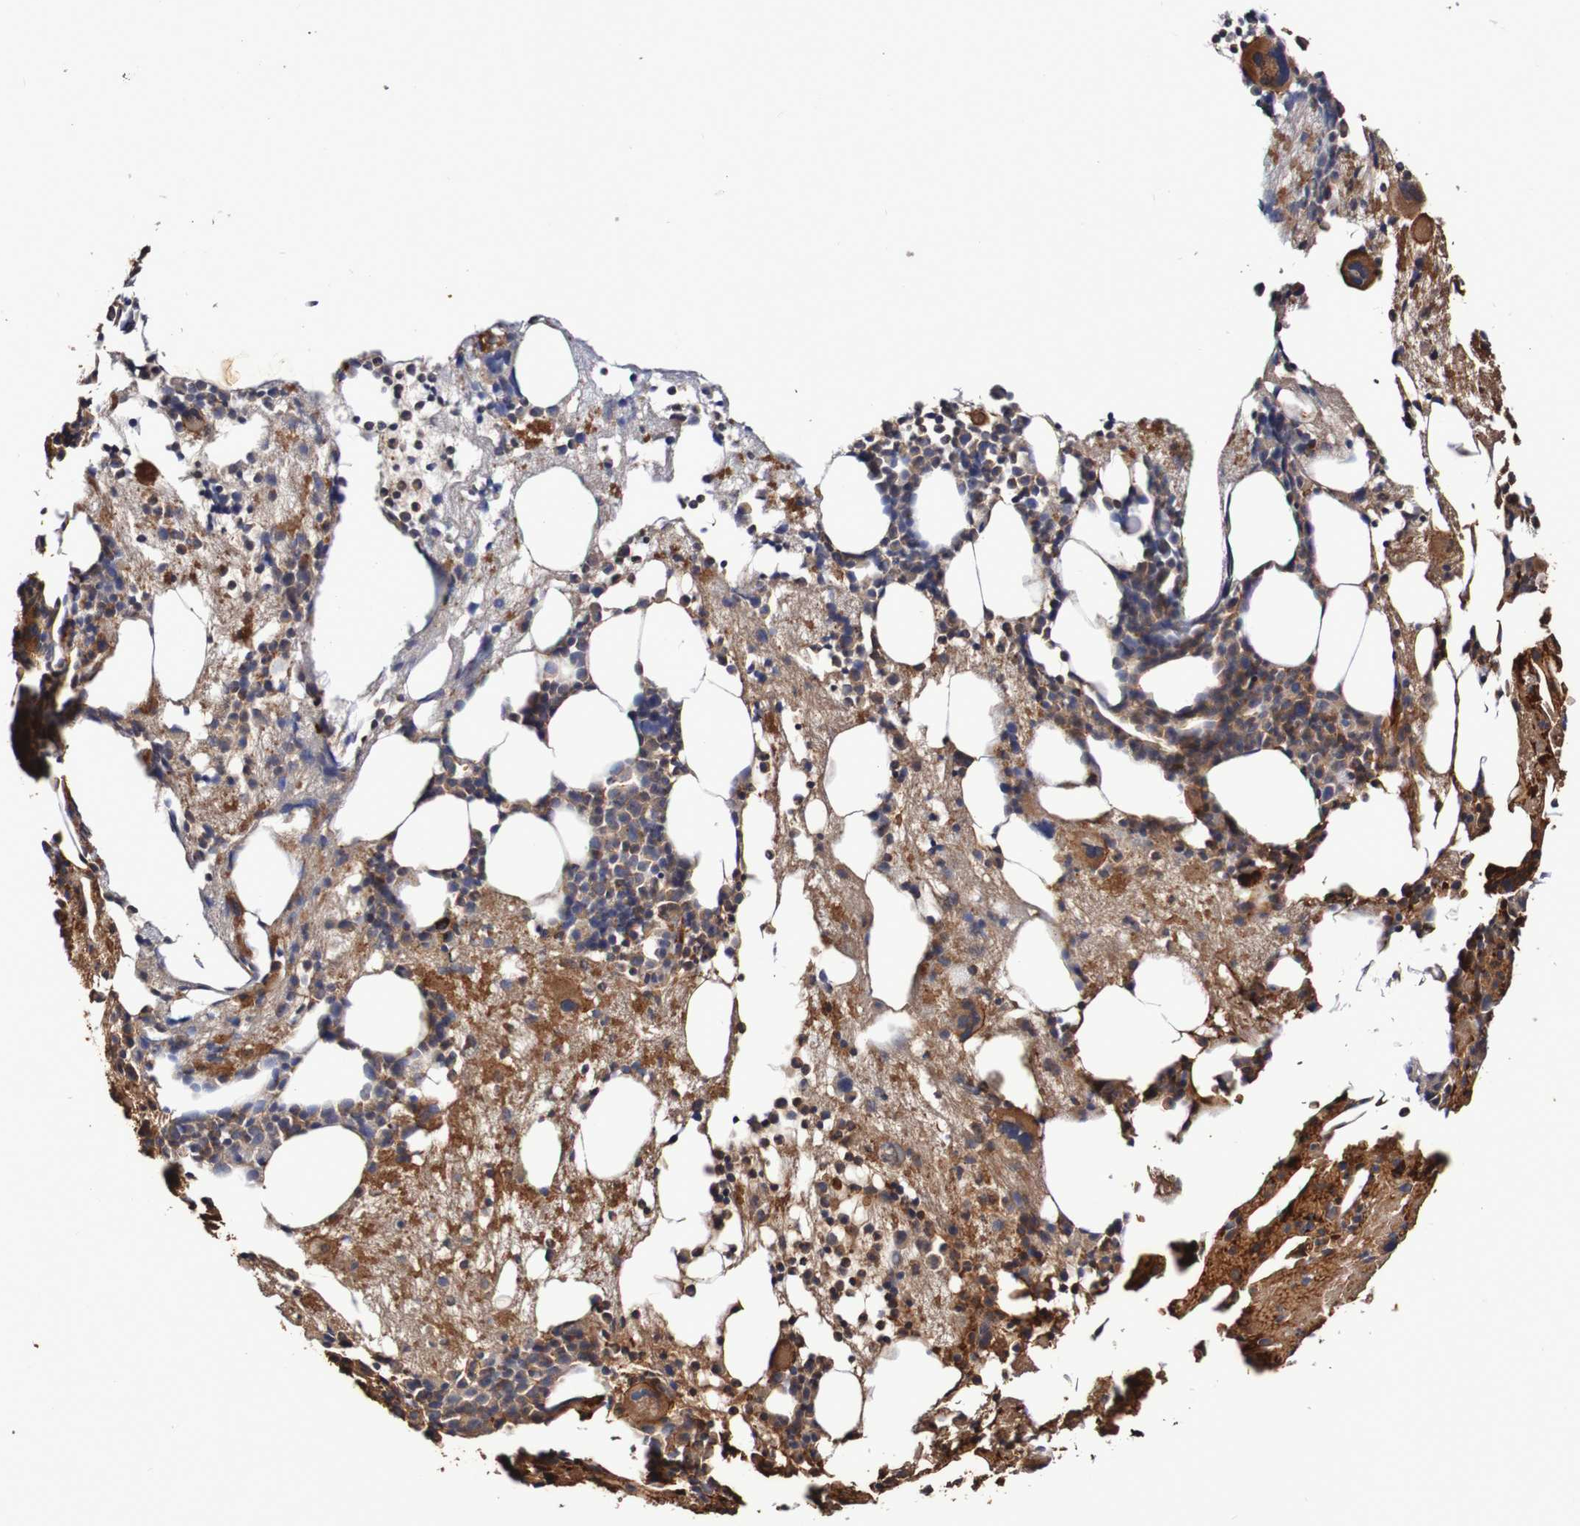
{"staining": {"intensity": "moderate", "quantity": ">75%", "location": "cytoplasmic/membranous"}, "tissue": "bone marrow", "cell_type": "Hematopoietic cells", "image_type": "normal", "snomed": [{"axis": "morphology", "description": "Normal tissue, NOS"}, {"axis": "morphology", "description": "Inflammation, NOS"}, {"axis": "topography", "description": "Bone marrow"}], "caption": "IHC photomicrograph of normal bone marrow: bone marrow stained using immunohistochemistry (IHC) displays medium levels of moderate protein expression localized specifically in the cytoplasmic/membranous of hematopoietic cells, appearing as a cytoplasmic/membranous brown color.", "gene": "WNT4", "patient": {"sex": "male", "age": 43}}